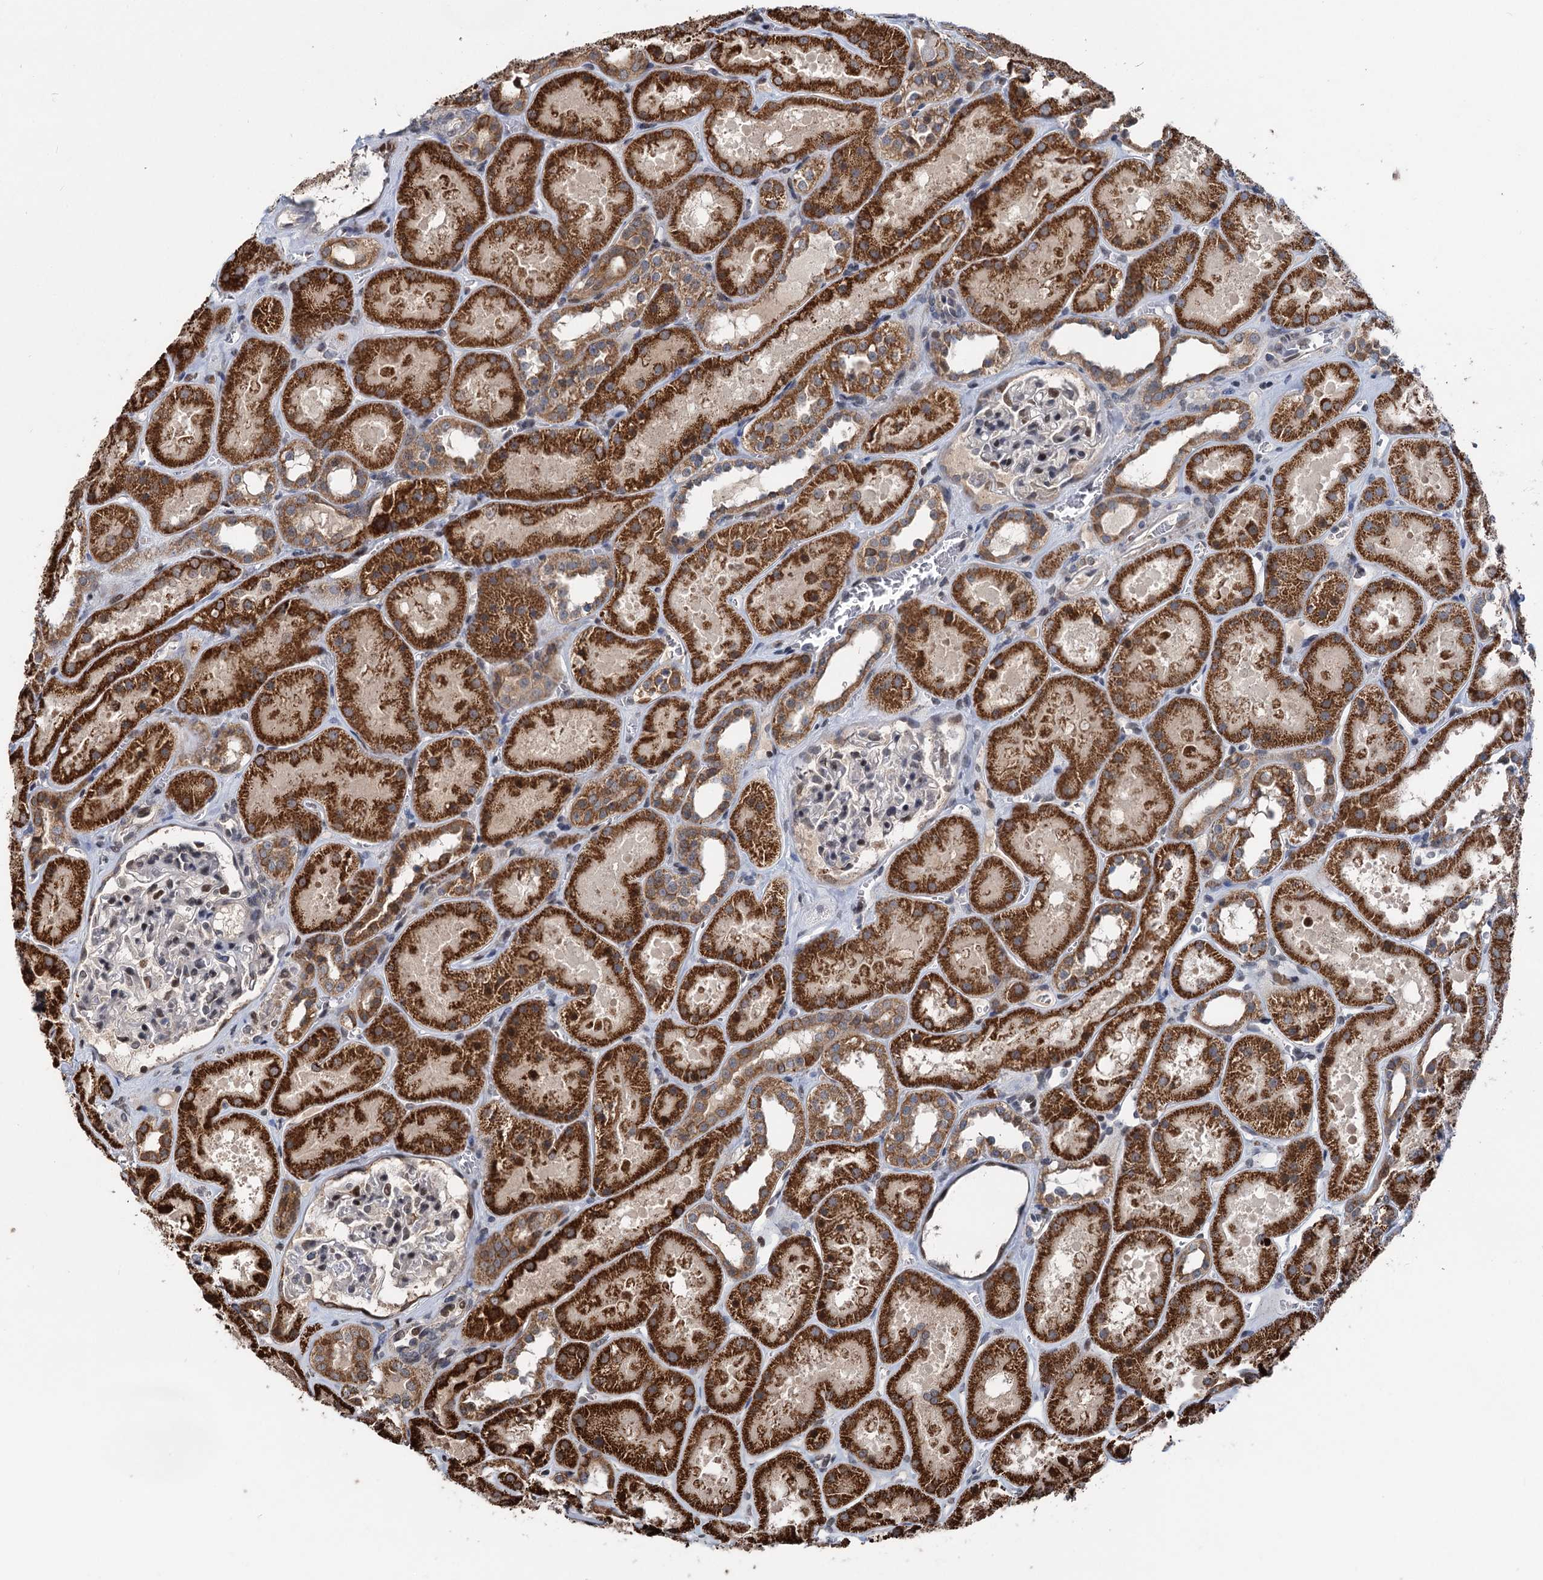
{"staining": {"intensity": "strong", "quantity": "<25%", "location": "nuclear"}, "tissue": "kidney", "cell_type": "Cells in glomeruli", "image_type": "normal", "snomed": [{"axis": "morphology", "description": "Normal tissue, NOS"}, {"axis": "topography", "description": "Kidney"}], "caption": "Immunohistochemistry image of benign kidney: kidney stained using immunohistochemistry shows medium levels of strong protein expression localized specifically in the nuclear of cells in glomeruli, appearing as a nuclear brown color.", "gene": "RITA1", "patient": {"sex": "female", "age": 41}}